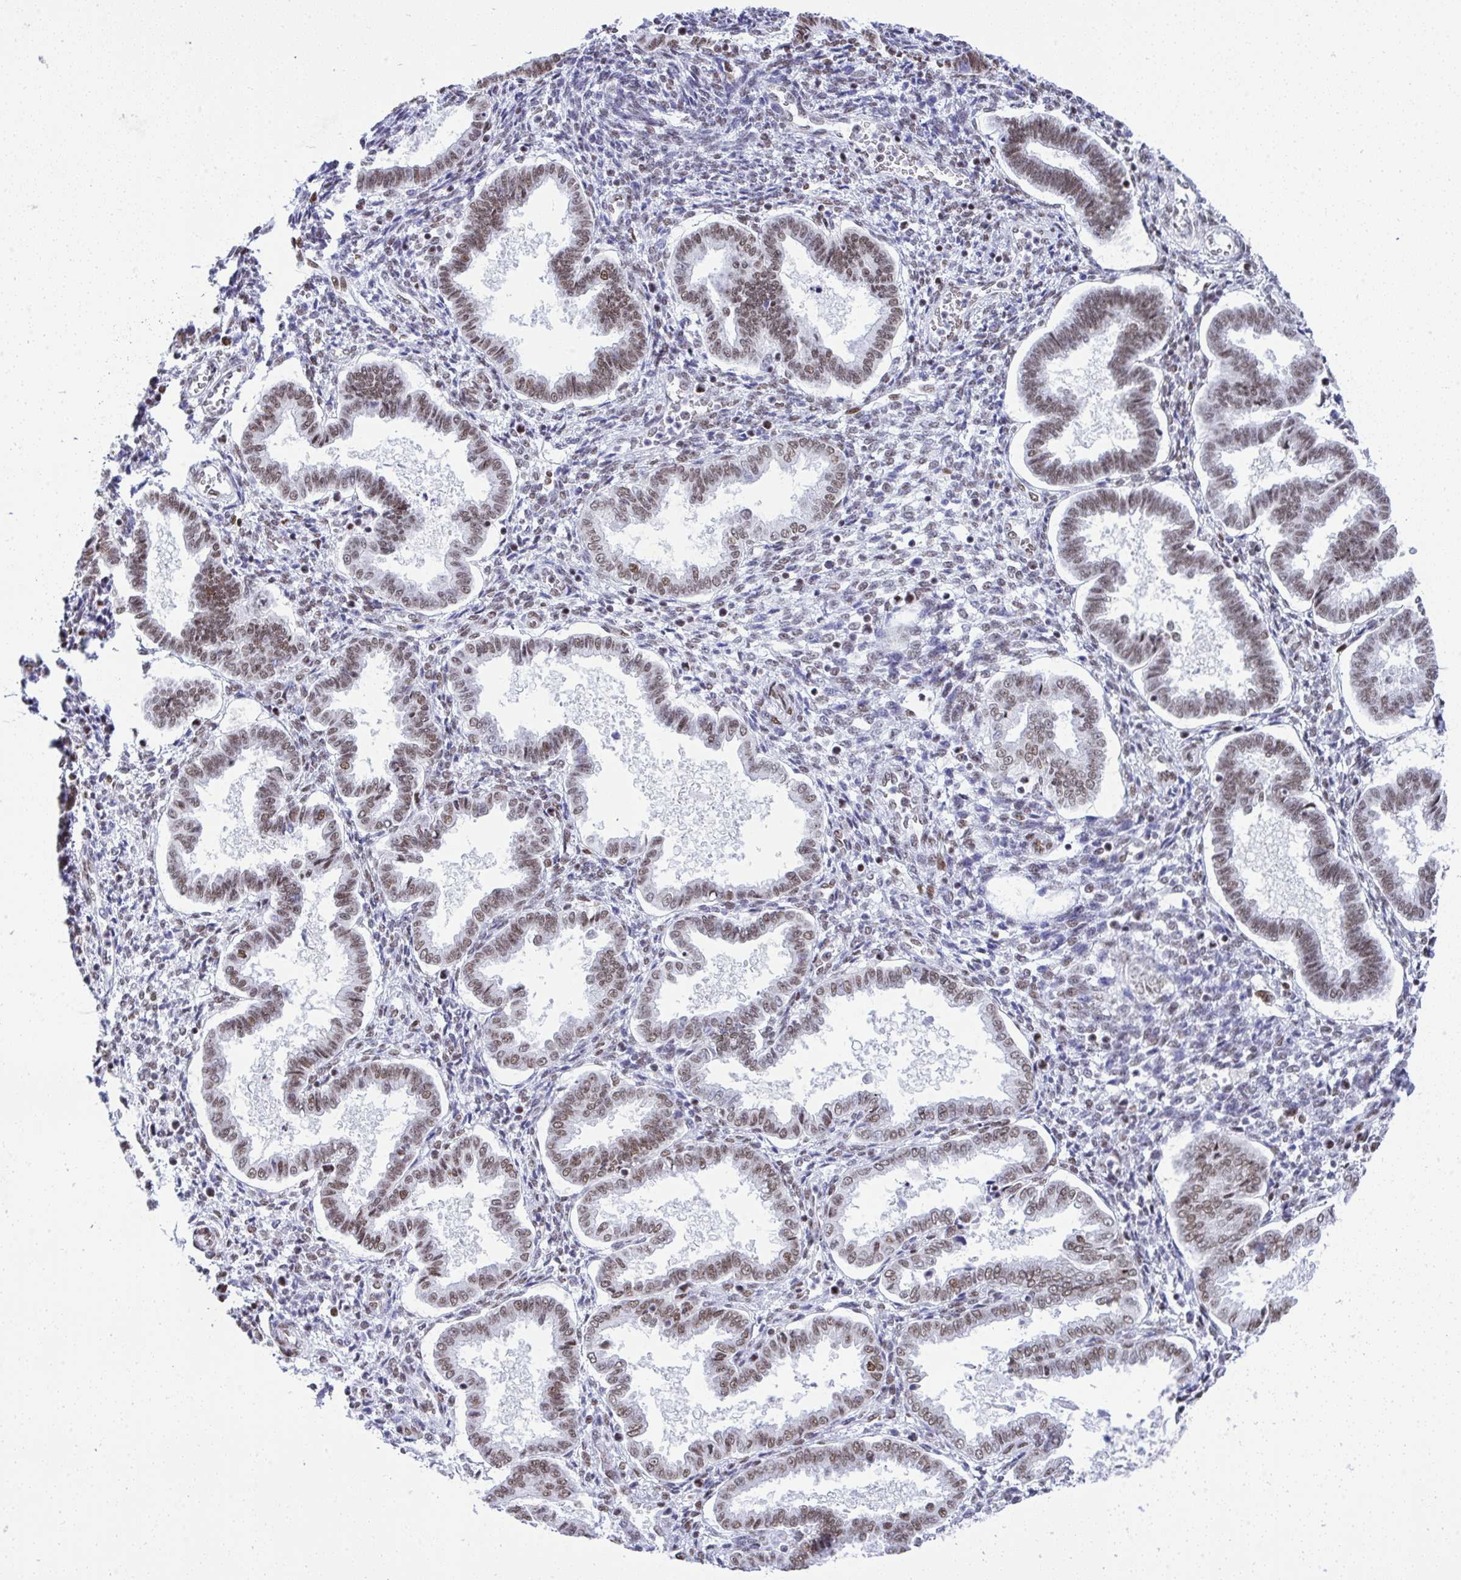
{"staining": {"intensity": "moderate", "quantity": "<25%", "location": "nuclear"}, "tissue": "endometrium", "cell_type": "Cells in endometrial stroma", "image_type": "normal", "snomed": [{"axis": "morphology", "description": "Normal tissue, NOS"}, {"axis": "topography", "description": "Endometrium"}], "caption": "Brown immunohistochemical staining in normal human endometrium demonstrates moderate nuclear positivity in approximately <25% of cells in endometrial stroma. The staining was performed using DAB (3,3'-diaminobenzidine), with brown indicating positive protein expression. Nuclei are stained blue with hematoxylin.", "gene": "DDX52", "patient": {"sex": "female", "age": 24}}